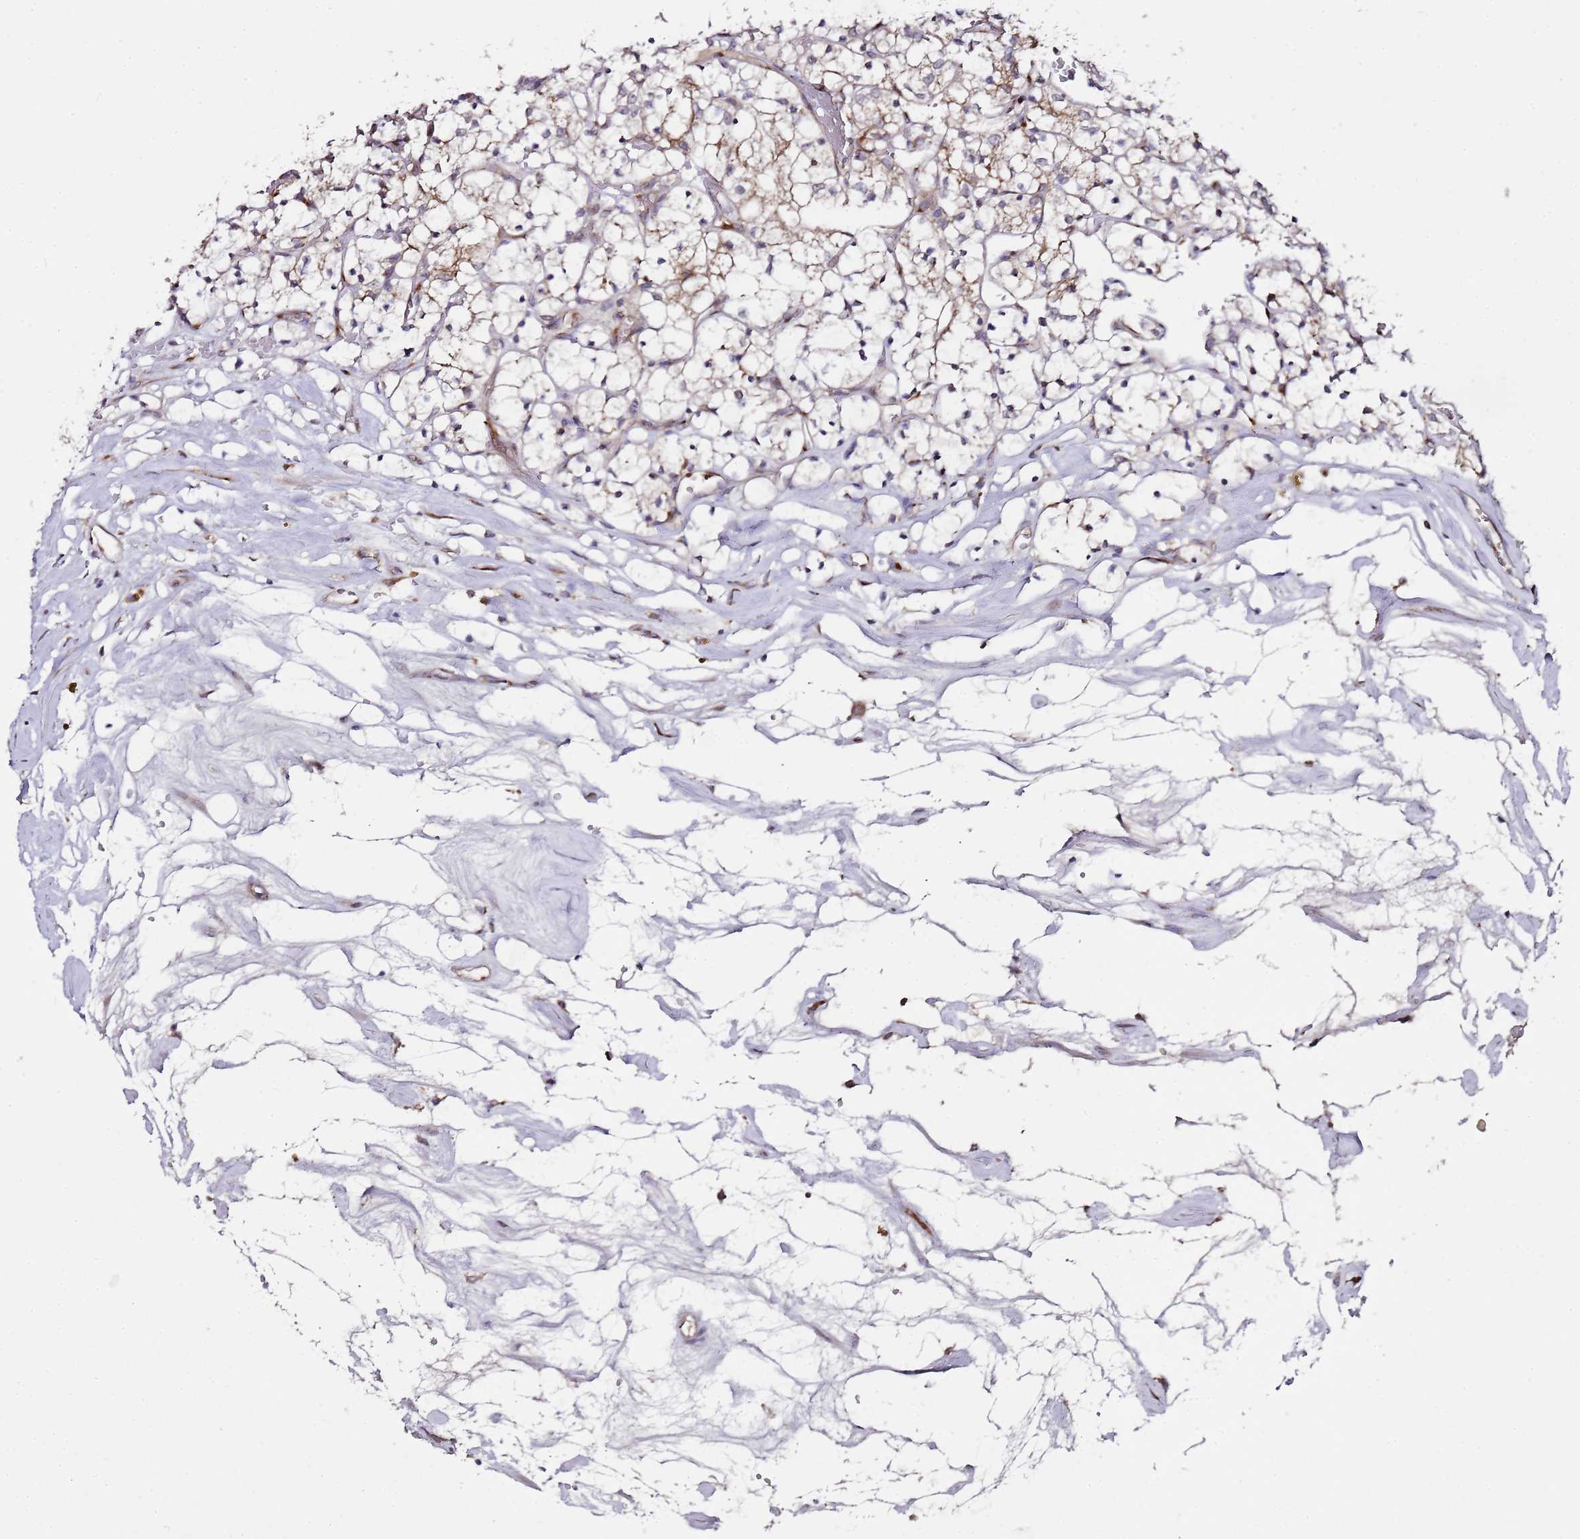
{"staining": {"intensity": "weak", "quantity": "<25%", "location": "cytoplasmic/membranous"}, "tissue": "renal cancer", "cell_type": "Tumor cells", "image_type": "cancer", "snomed": [{"axis": "morphology", "description": "Adenocarcinoma, NOS"}, {"axis": "topography", "description": "Kidney"}], "caption": "A high-resolution image shows immunohistochemistry staining of renal cancer (adenocarcinoma), which reveals no significant staining in tumor cells.", "gene": "MRPL49", "patient": {"sex": "female", "age": 69}}